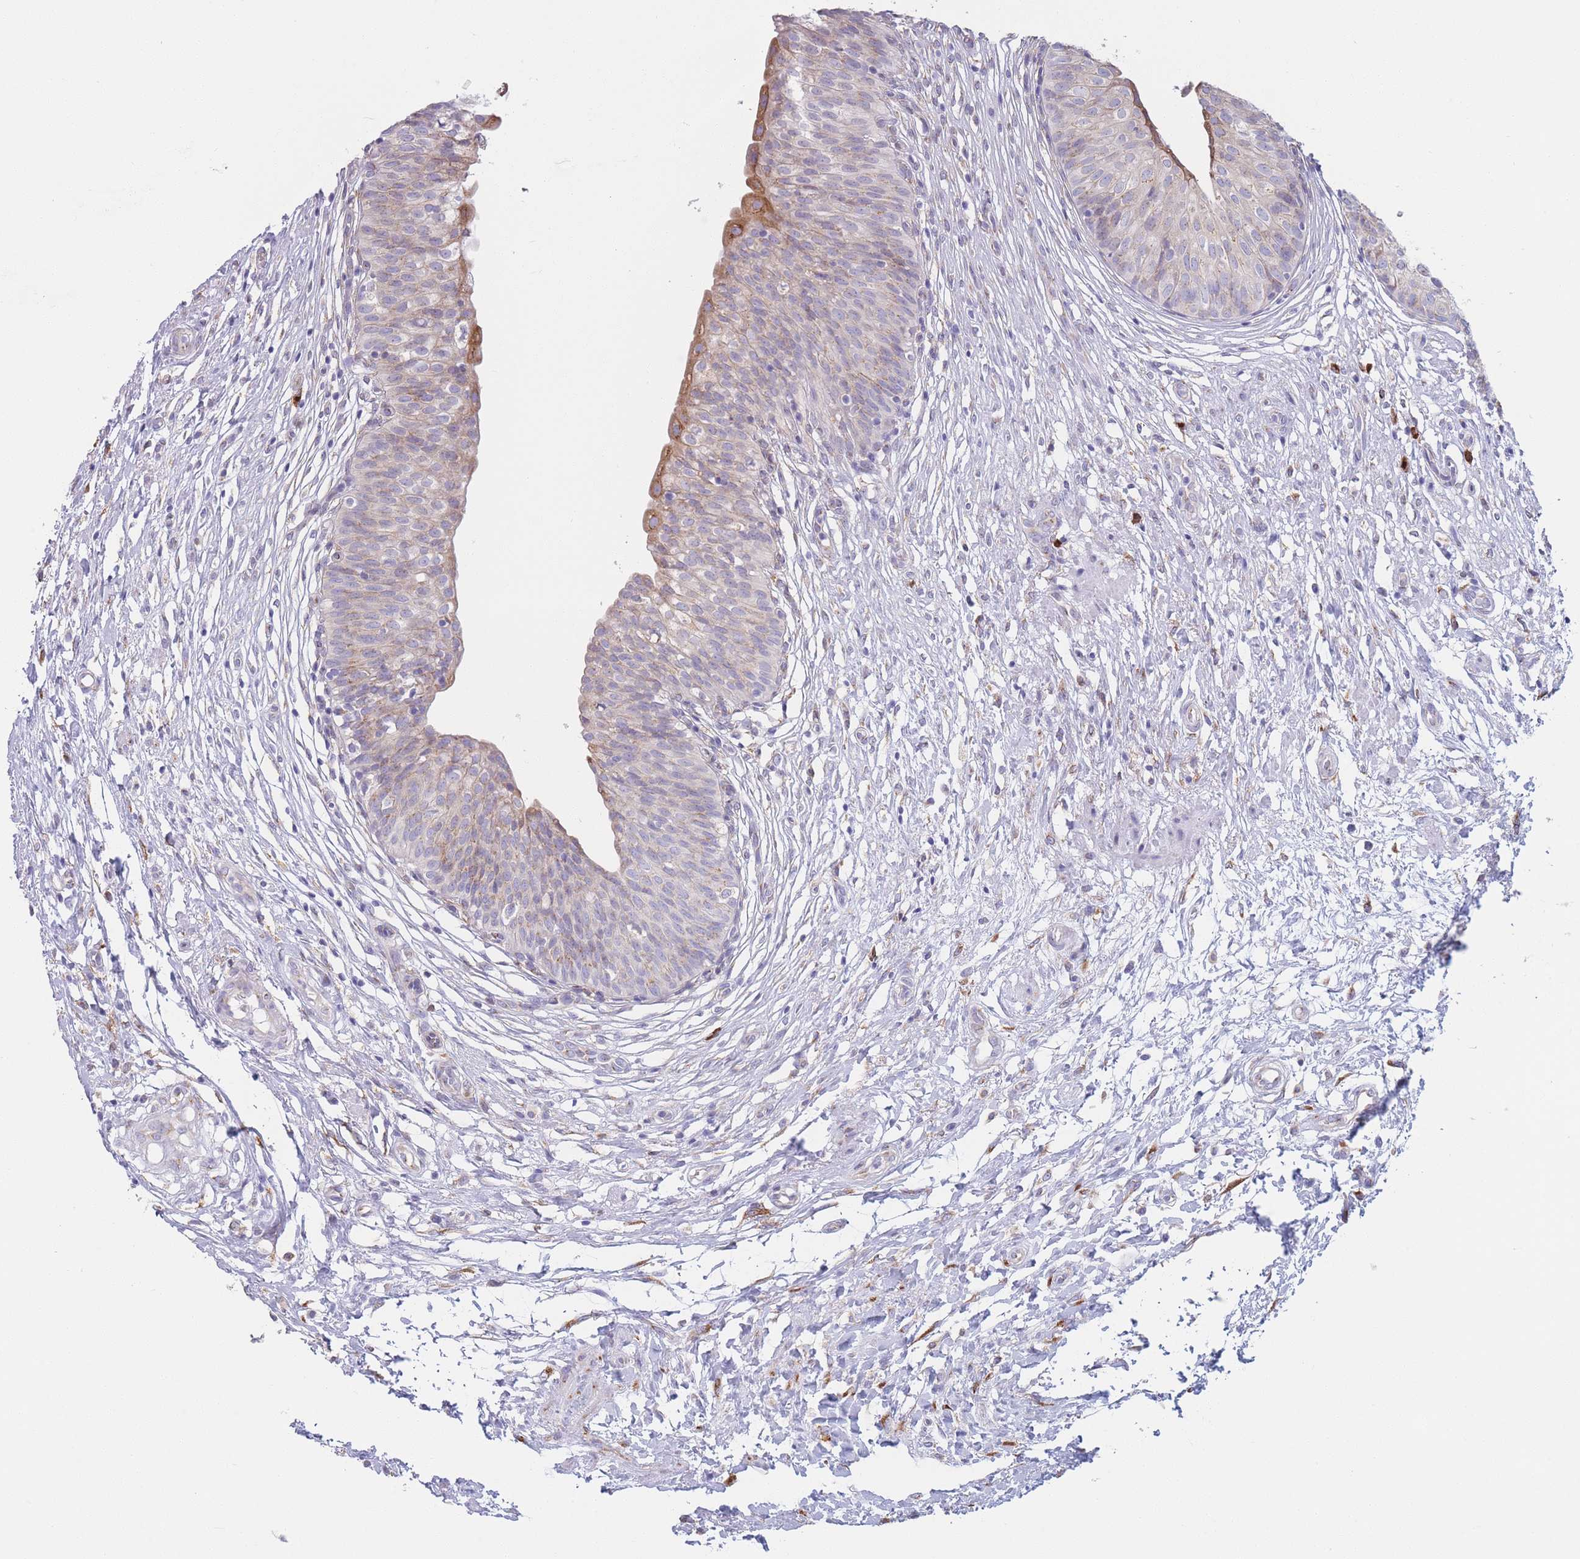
{"staining": {"intensity": "moderate", "quantity": "25%-75%", "location": "cytoplasmic/membranous"}, "tissue": "urinary bladder", "cell_type": "Urothelial cells", "image_type": "normal", "snomed": [{"axis": "morphology", "description": "Normal tissue, NOS"}, {"axis": "topography", "description": "Urinary bladder"}], "caption": "Protein staining of unremarkable urinary bladder shows moderate cytoplasmic/membranous expression in approximately 25%-75% of urothelial cells. Ihc stains the protein of interest in brown and the nuclei are stained blue.", "gene": "MRPL30", "patient": {"sex": "male", "age": 55}}